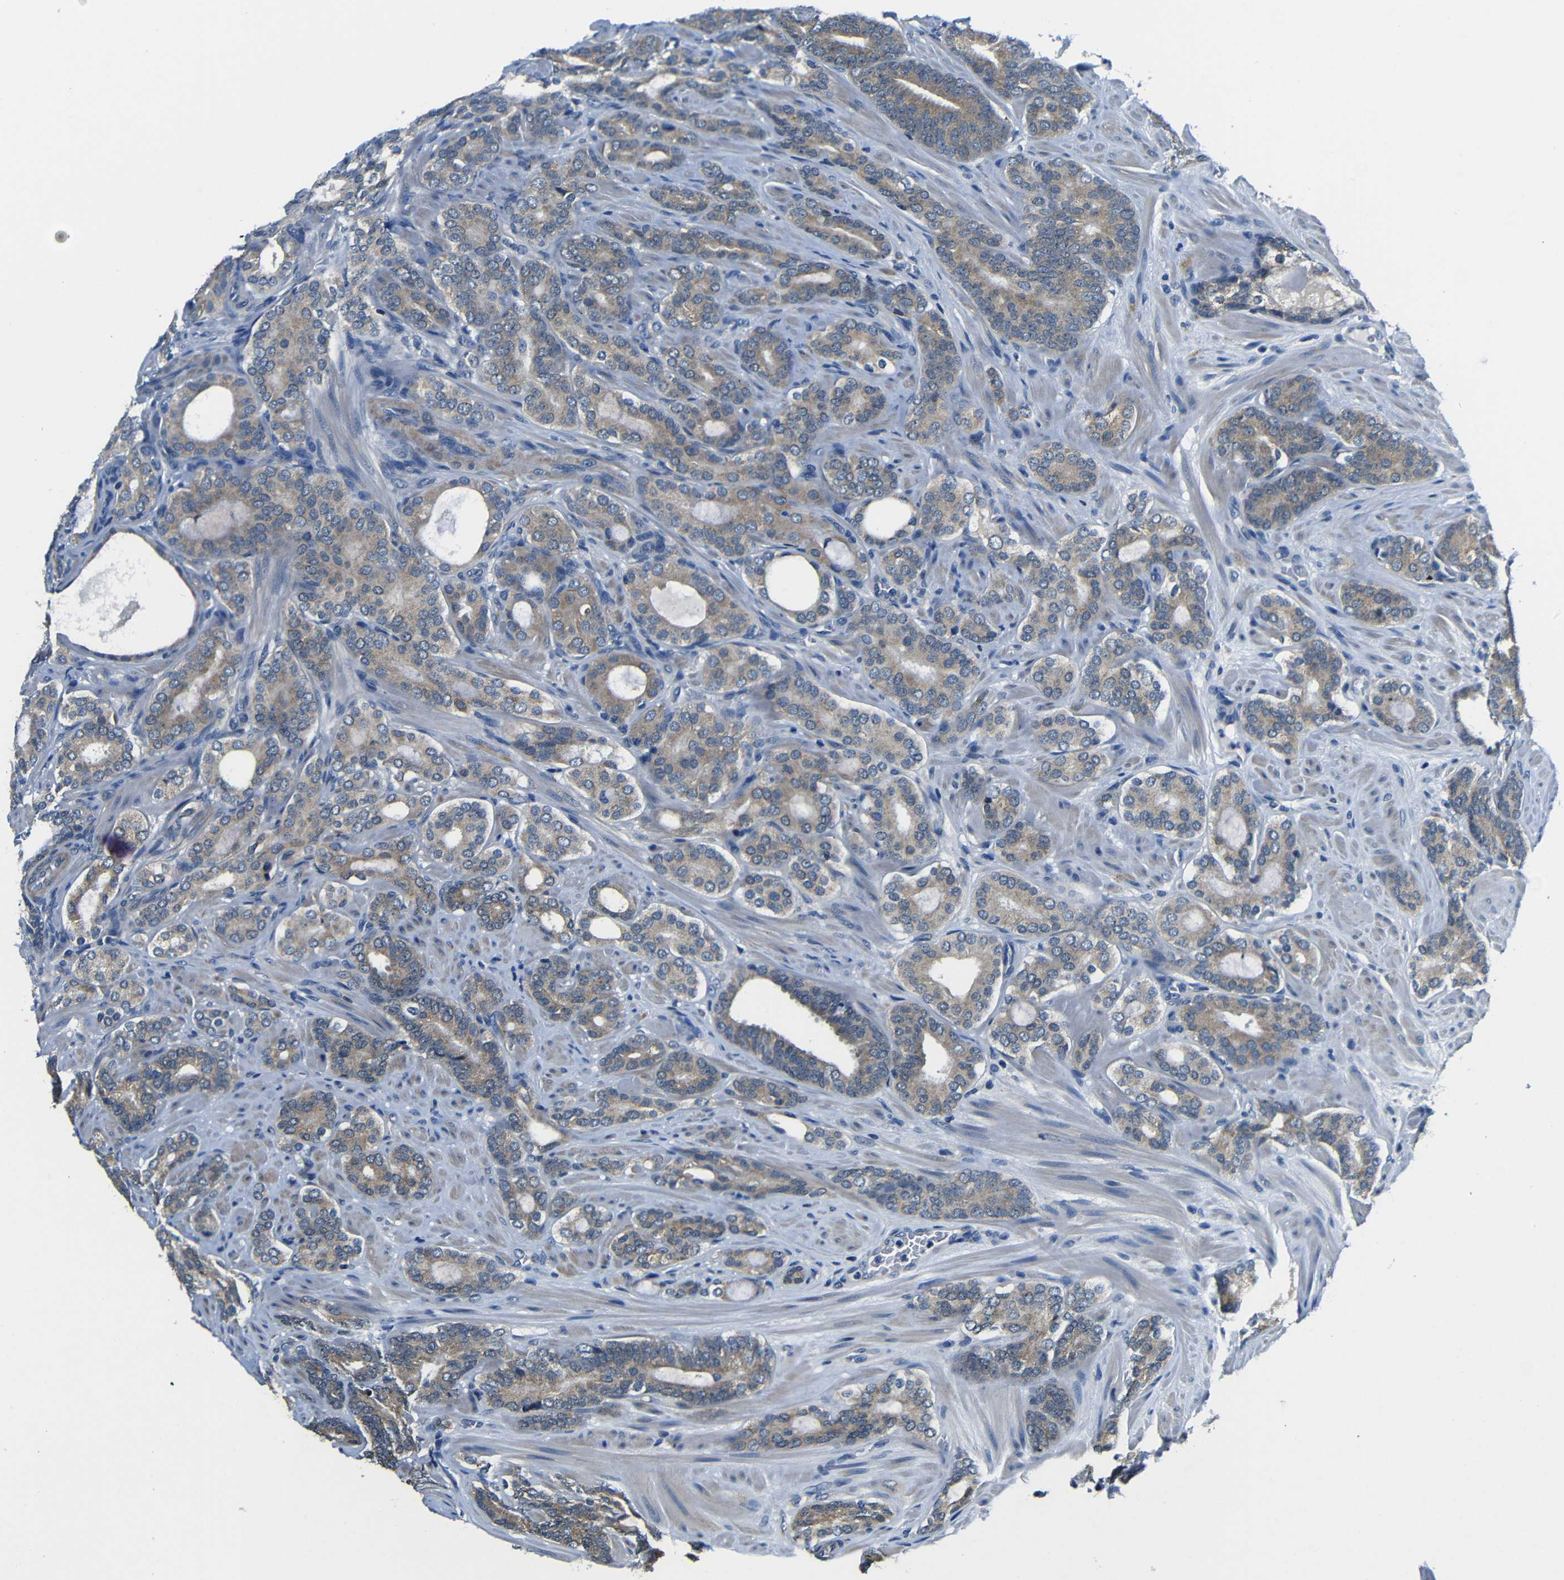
{"staining": {"intensity": "moderate", "quantity": ">75%", "location": "cytoplasmic/membranous"}, "tissue": "prostate cancer", "cell_type": "Tumor cells", "image_type": "cancer", "snomed": [{"axis": "morphology", "description": "Adenocarcinoma, Low grade"}, {"axis": "topography", "description": "Prostate"}], "caption": "A brown stain highlights moderate cytoplasmic/membranous staining of a protein in human prostate cancer (low-grade adenocarcinoma) tumor cells.", "gene": "FKBP14", "patient": {"sex": "male", "age": 63}}